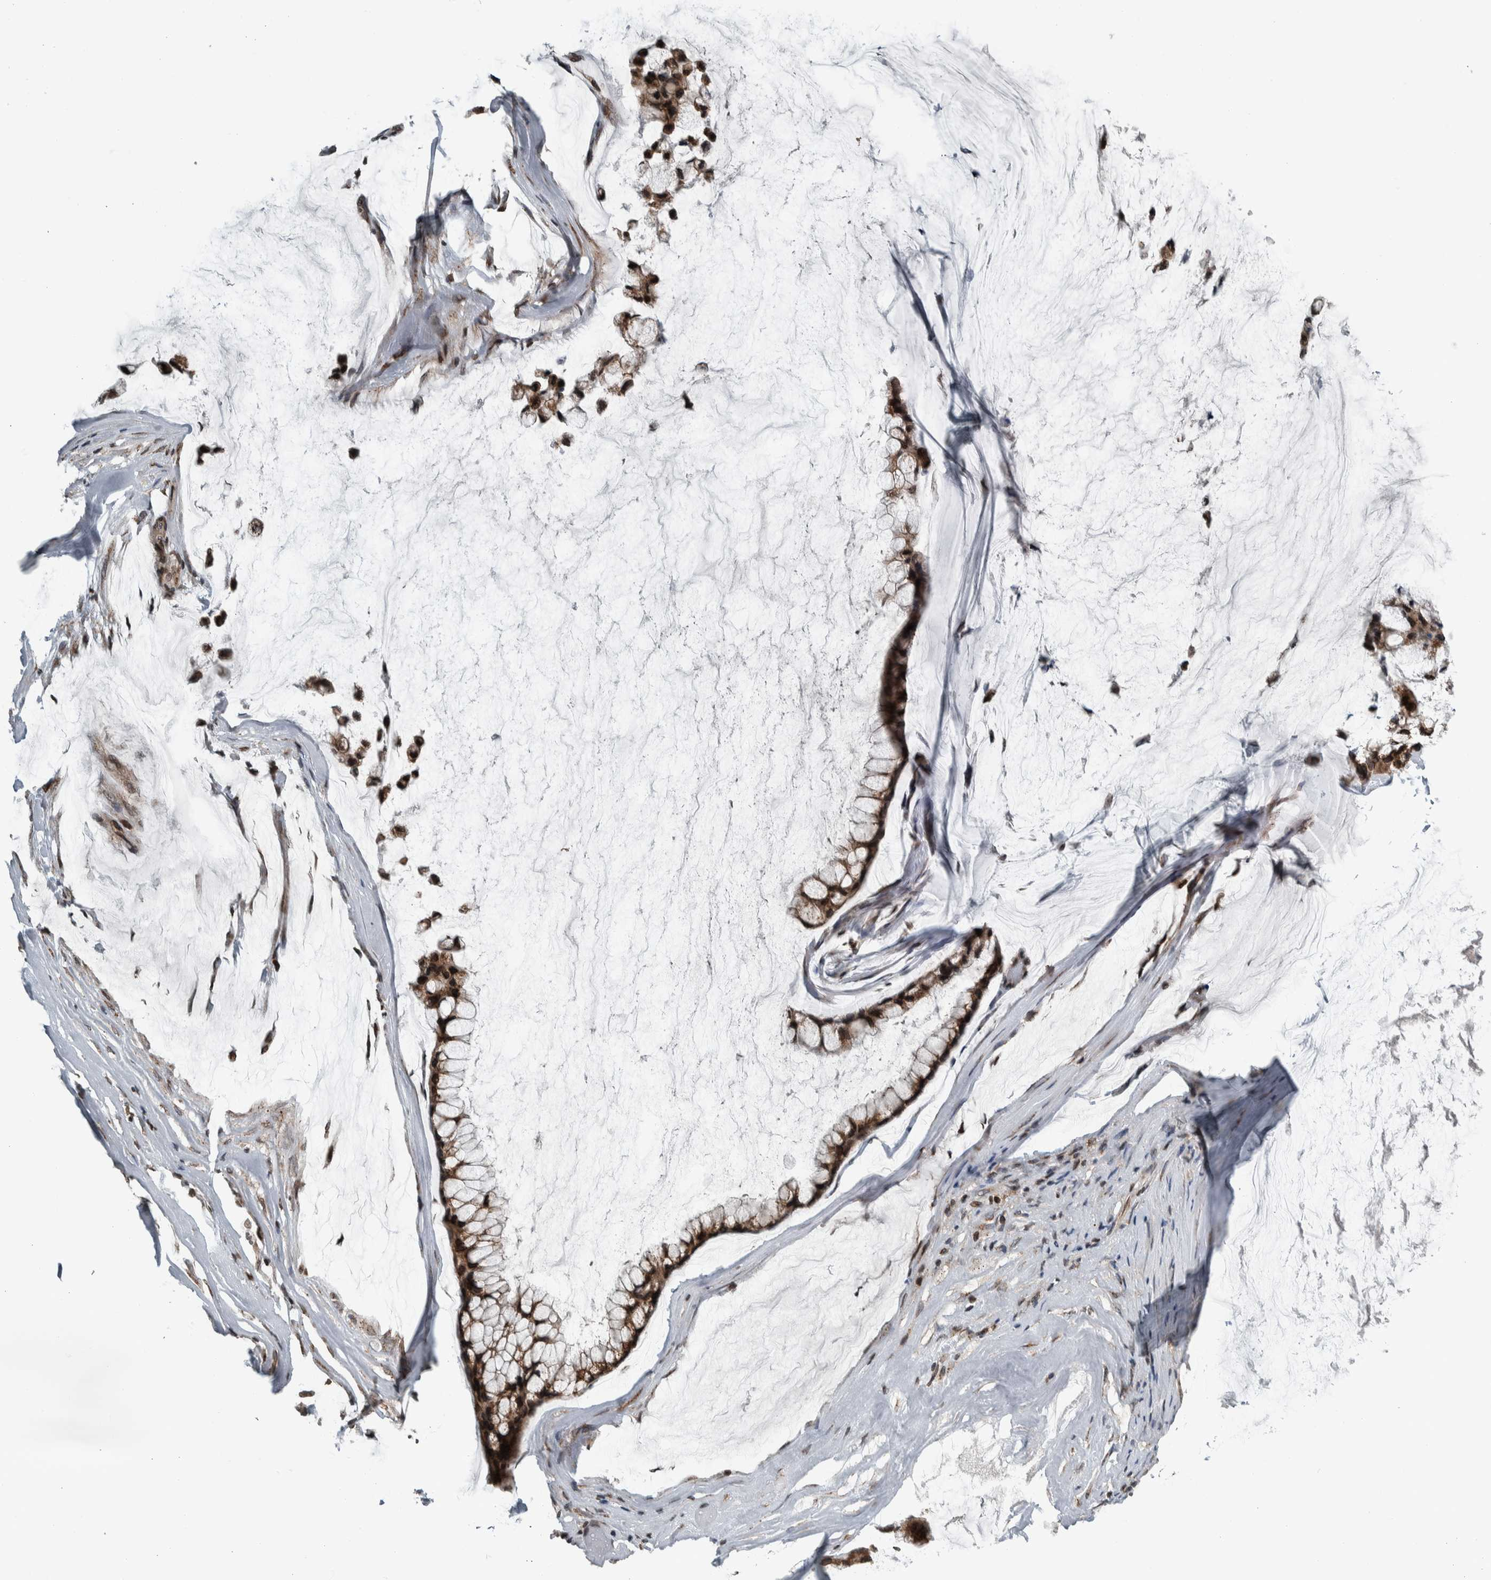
{"staining": {"intensity": "strong", "quantity": ">75%", "location": "cytoplasmic/membranous,nuclear"}, "tissue": "ovarian cancer", "cell_type": "Tumor cells", "image_type": "cancer", "snomed": [{"axis": "morphology", "description": "Cystadenocarcinoma, mucinous, NOS"}, {"axis": "topography", "description": "Ovary"}], "caption": "Ovarian cancer (mucinous cystadenocarcinoma) stained with a protein marker demonstrates strong staining in tumor cells.", "gene": "FAM135B", "patient": {"sex": "female", "age": 39}}